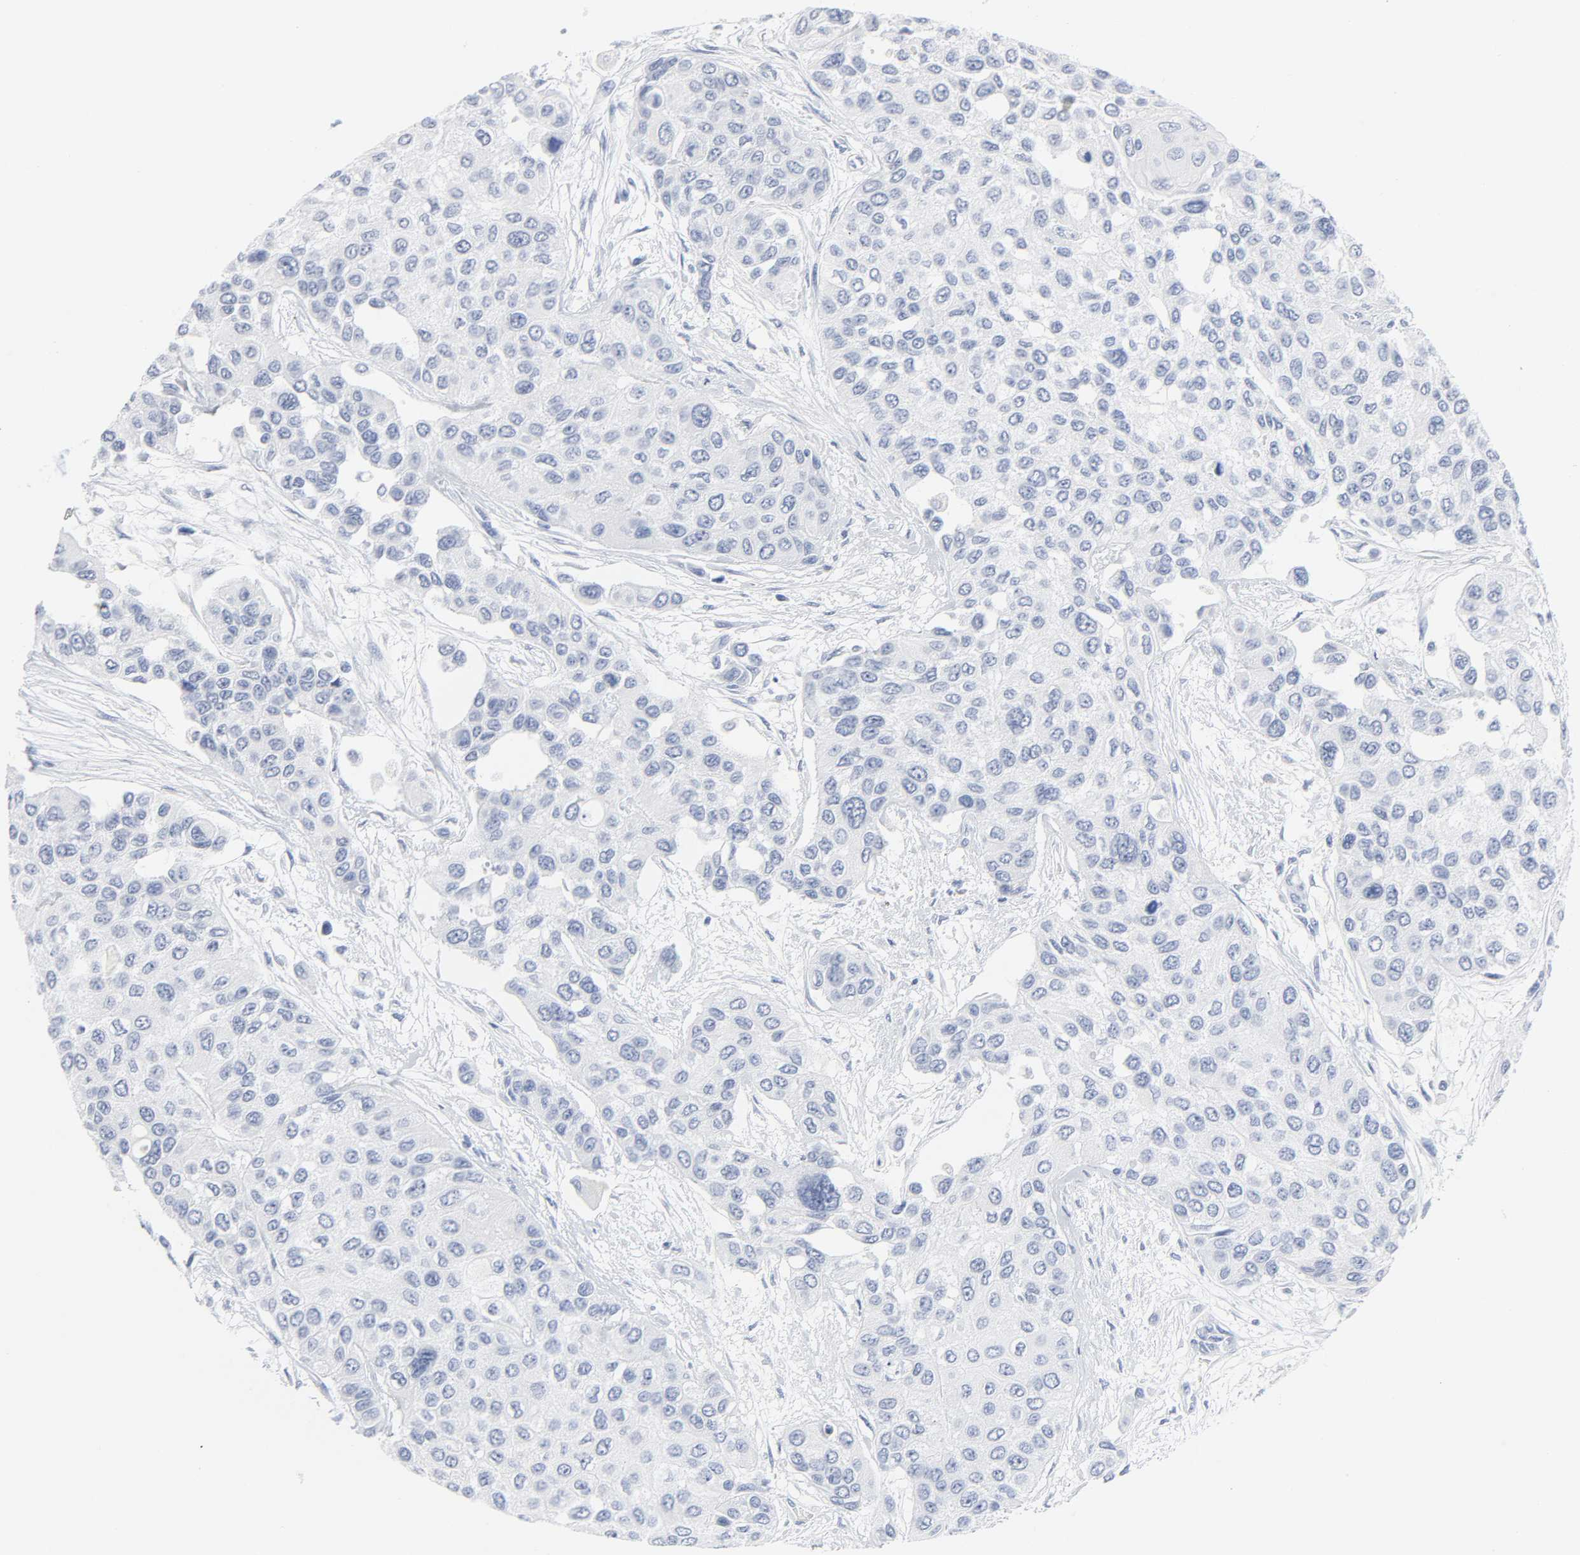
{"staining": {"intensity": "negative", "quantity": "none", "location": "none"}, "tissue": "urothelial cancer", "cell_type": "Tumor cells", "image_type": "cancer", "snomed": [{"axis": "morphology", "description": "Urothelial carcinoma, High grade"}, {"axis": "topography", "description": "Urinary bladder"}], "caption": "This is an immunohistochemistry histopathology image of human urothelial cancer. There is no expression in tumor cells.", "gene": "ACP3", "patient": {"sex": "female", "age": 56}}